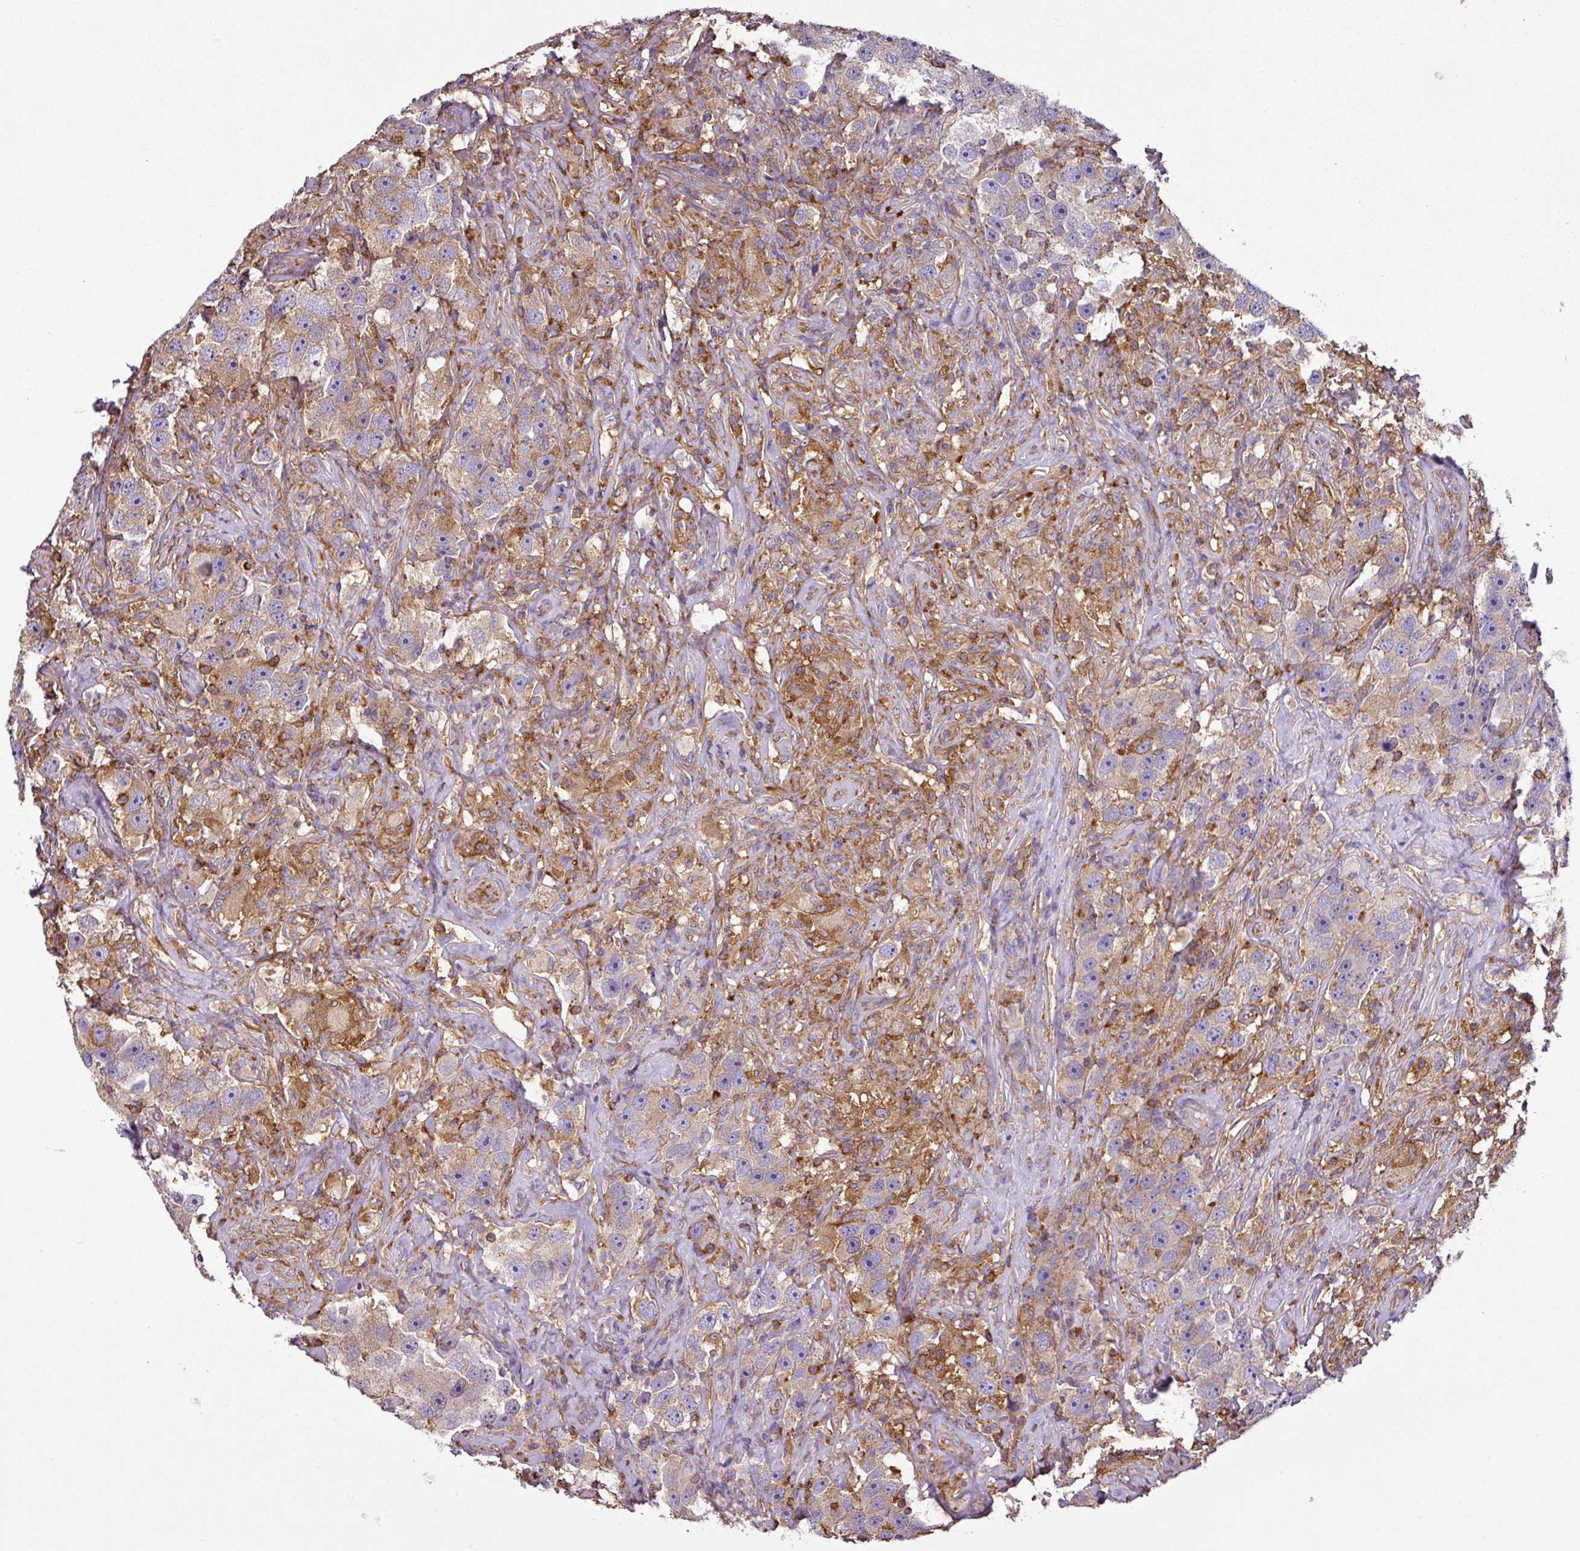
{"staining": {"intensity": "weak", "quantity": "25%-75%", "location": "cytoplasmic/membranous"}, "tissue": "testis cancer", "cell_type": "Tumor cells", "image_type": "cancer", "snomed": [{"axis": "morphology", "description": "Seminoma, NOS"}, {"axis": "topography", "description": "Testis"}], "caption": "High-magnification brightfield microscopy of seminoma (testis) stained with DAB (brown) and counterstained with hematoxylin (blue). tumor cells exhibit weak cytoplasmic/membranous expression is seen in approximately25%-75% of cells. (Stains: DAB in brown, nuclei in blue, Microscopy: brightfield microscopy at high magnification).", "gene": "XNDC1N", "patient": {"sex": "male", "age": 49}}